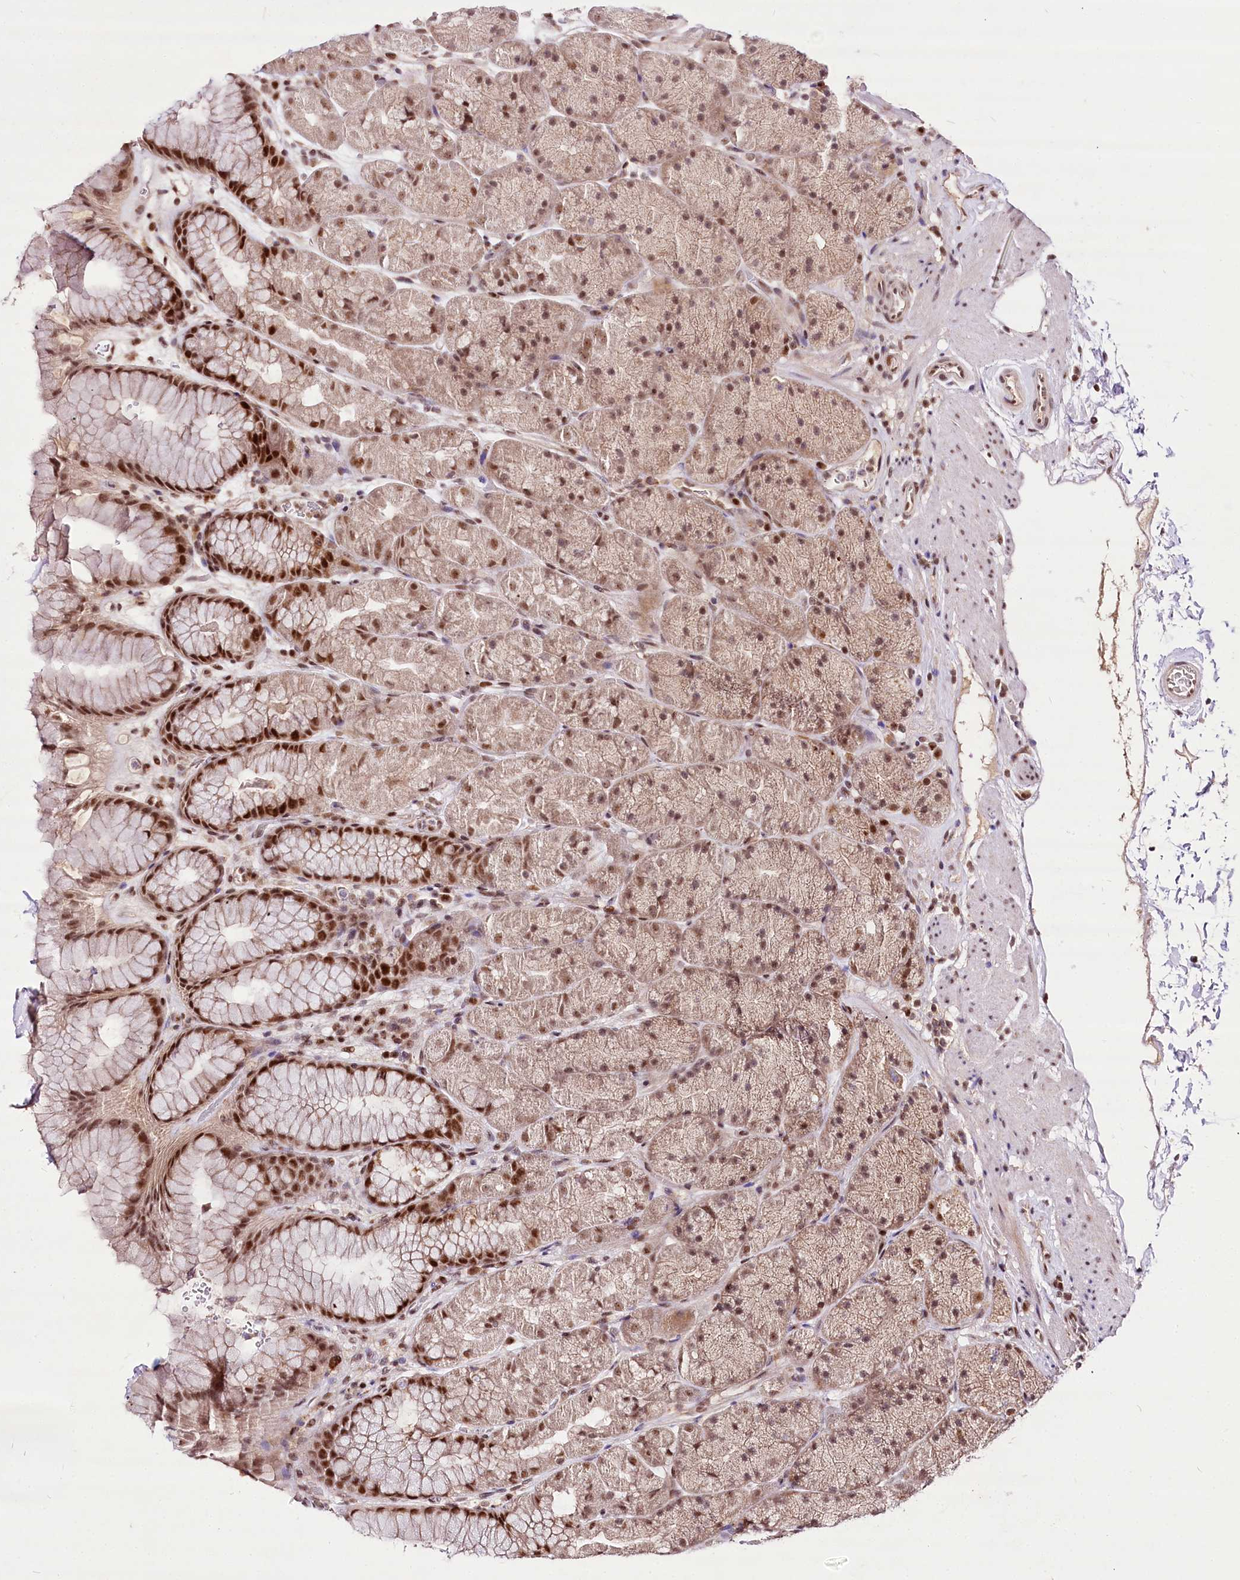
{"staining": {"intensity": "moderate", "quantity": ">75%", "location": "nuclear"}, "tissue": "stomach", "cell_type": "Glandular cells", "image_type": "normal", "snomed": [{"axis": "morphology", "description": "Normal tissue, NOS"}, {"axis": "topography", "description": "Stomach, upper"}, {"axis": "topography", "description": "Stomach, lower"}], "caption": "A photomicrograph of human stomach stained for a protein exhibits moderate nuclear brown staining in glandular cells.", "gene": "POLA2", "patient": {"sex": "male", "age": 67}}